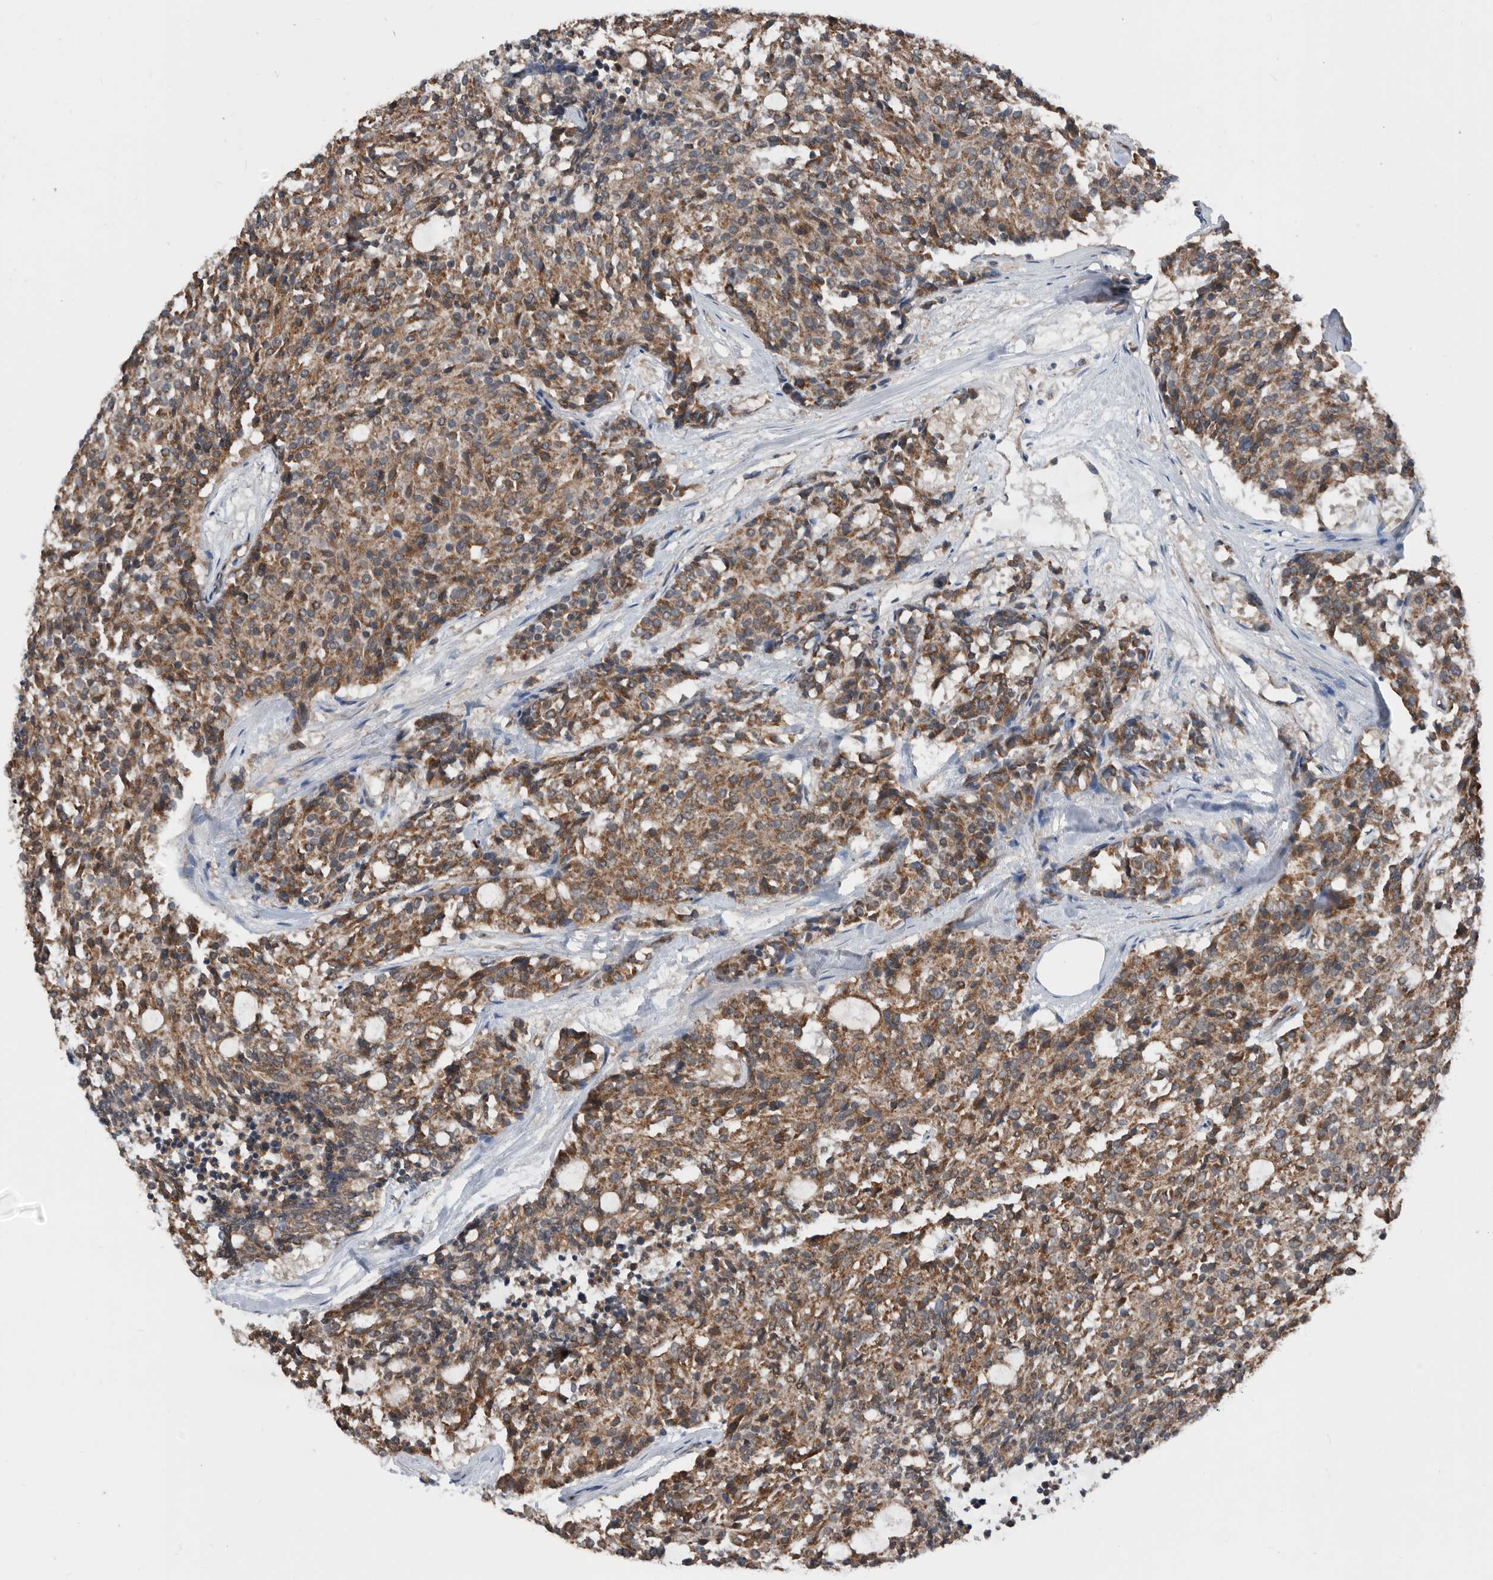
{"staining": {"intensity": "moderate", "quantity": ">75%", "location": "cytoplasmic/membranous"}, "tissue": "carcinoid", "cell_type": "Tumor cells", "image_type": "cancer", "snomed": [{"axis": "morphology", "description": "Carcinoid, malignant, NOS"}, {"axis": "topography", "description": "Pancreas"}], "caption": "Immunohistochemistry of human malignant carcinoid displays medium levels of moderate cytoplasmic/membranous positivity in about >75% of tumor cells. (brown staining indicates protein expression, while blue staining denotes nuclei).", "gene": "AFAP1", "patient": {"sex": "female", "age": 54}}